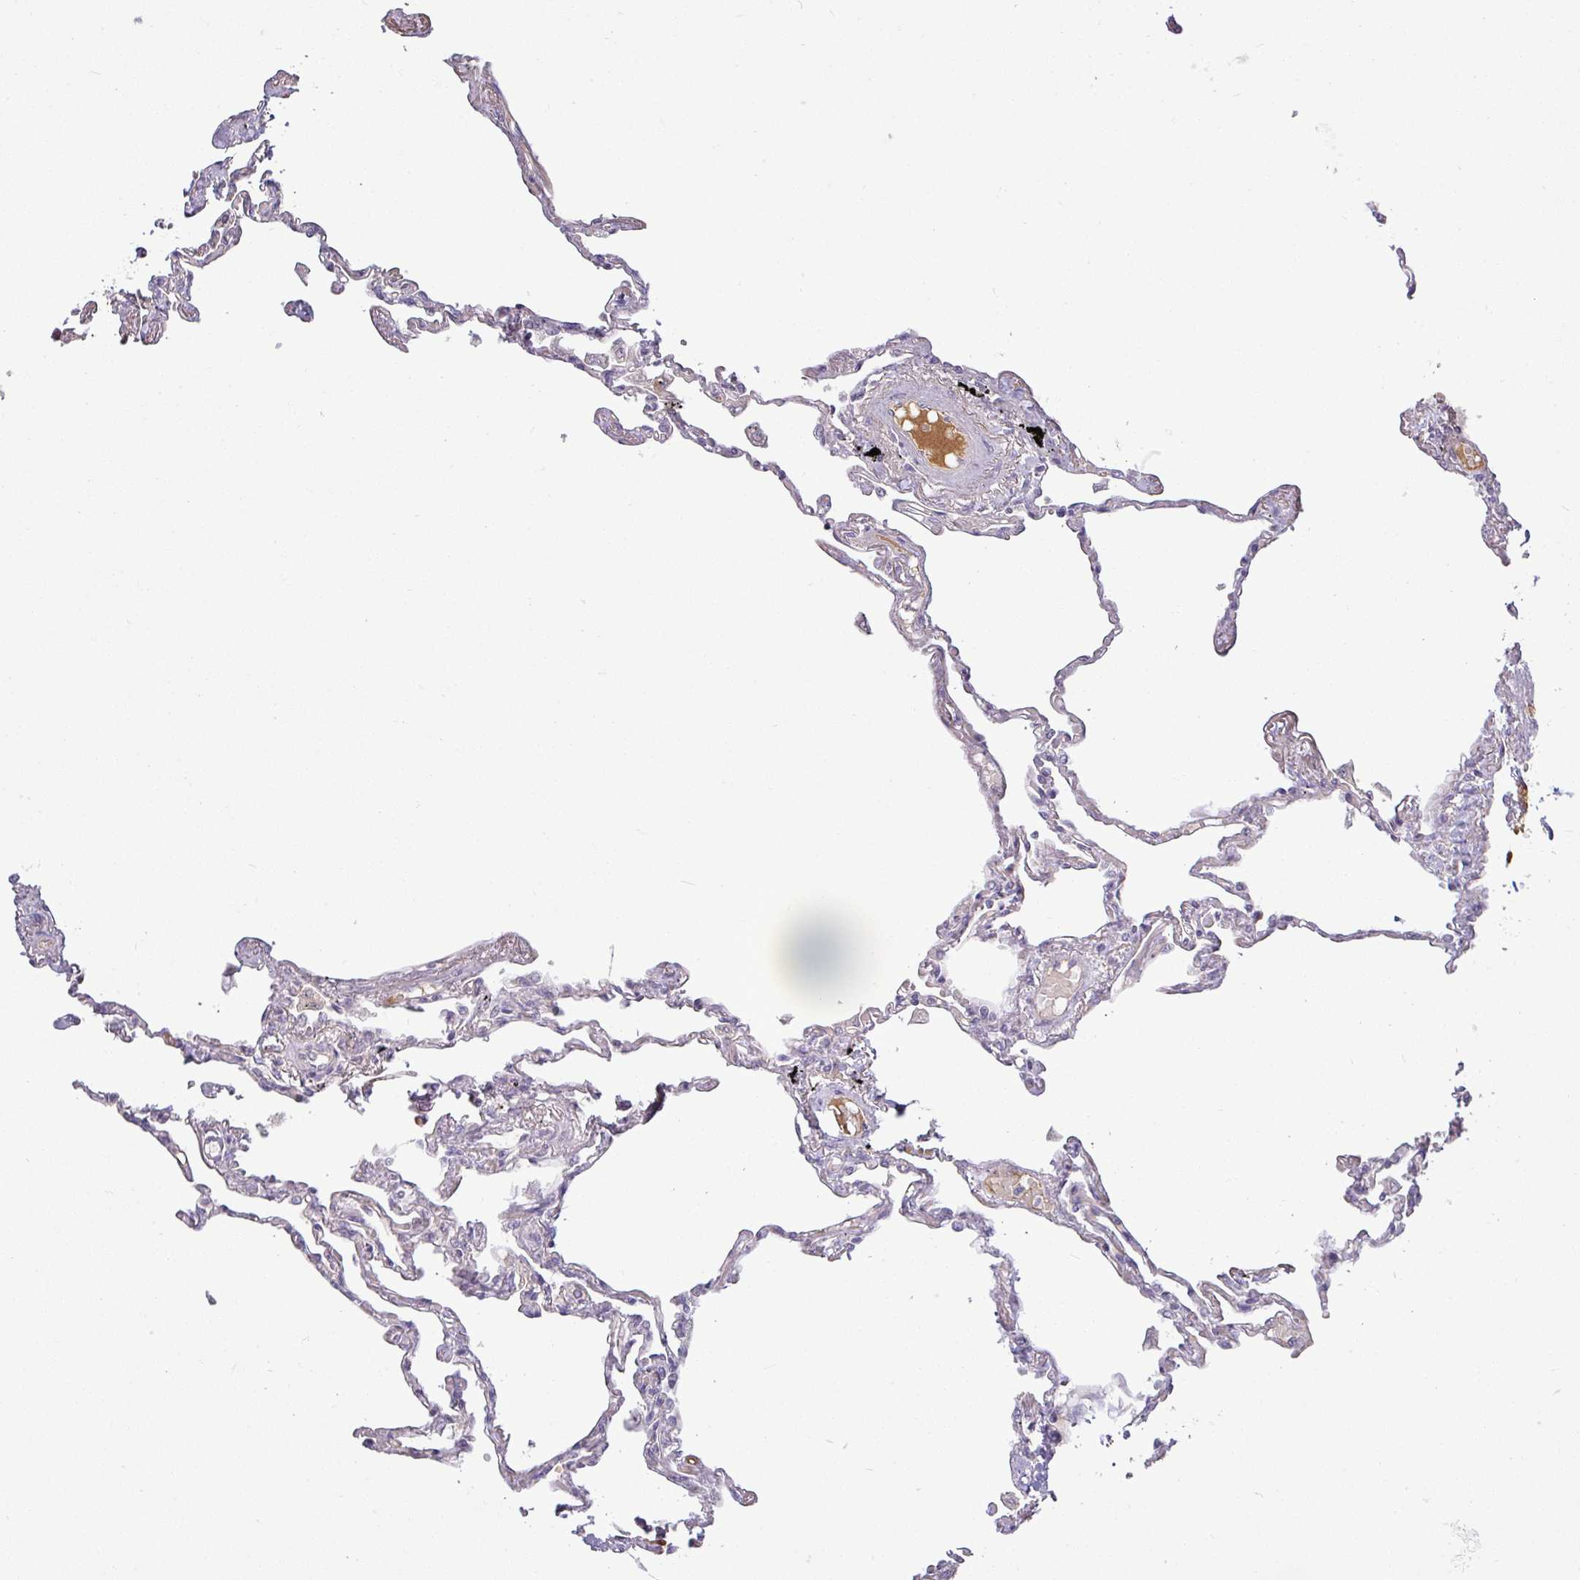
{"staining": {"intensity": "negative", "quantity": "none", "location": "none"}, "tissue": "lung", "cell_type": "Alveolar cells", "image_type": "normal", "snomed": [{"axis": "morphology", "description": "Normal tissue, NOS"}, {"axis": "topography", "description": "Lung"}], "caption": "Alveolar cells are negative for protein expression in unremarkable human lung. (DAB (3,3'-diaminobenzidine) IHC visualized using brightfield microscopy, high magnification).", "gene": "APOM", "patient": {"sex": "female", "age": 67}}